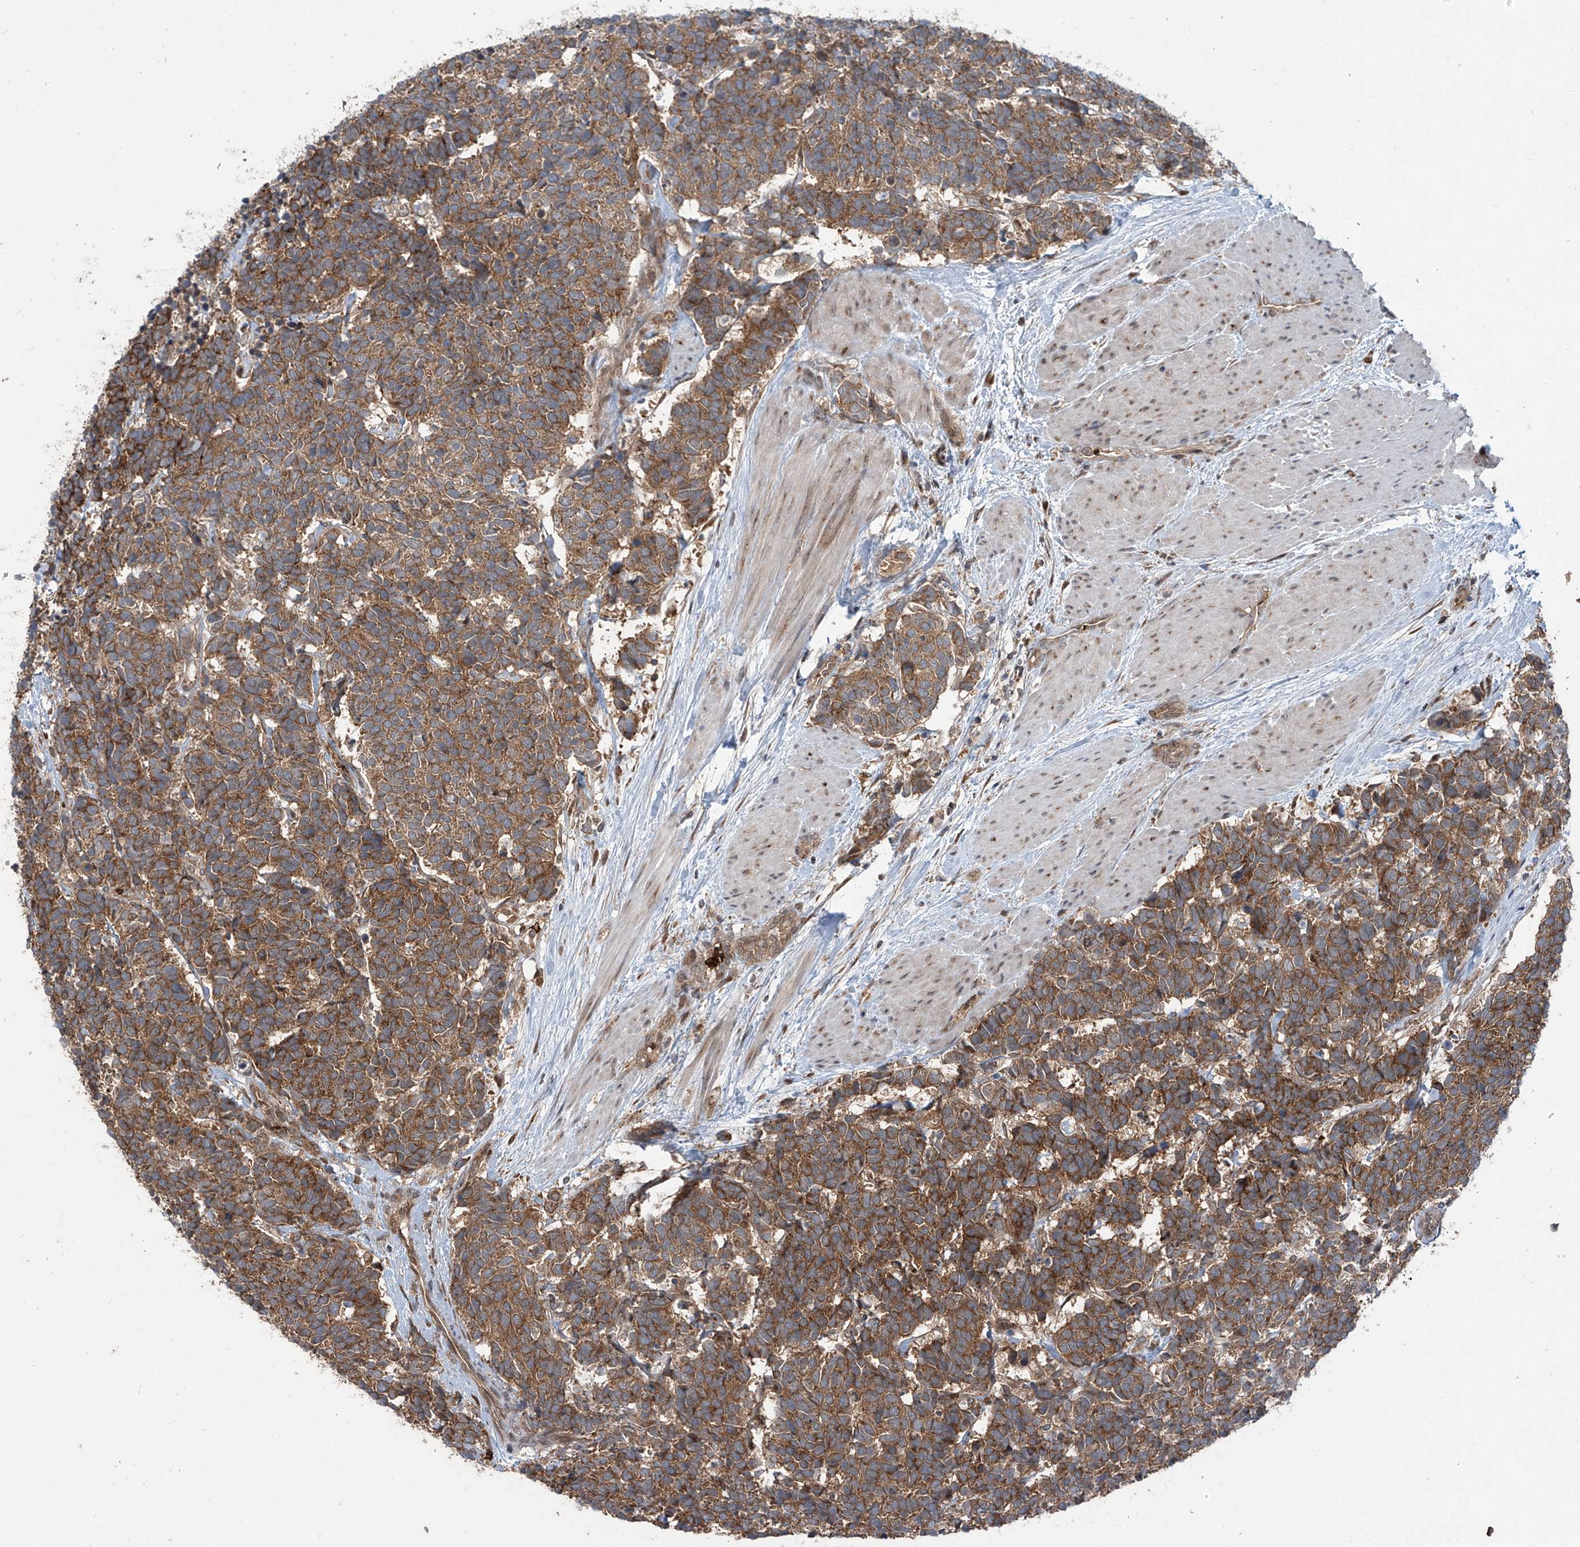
{"staining": {"intensity": "moderate", "quantity": ">75%", "location": "cytoplasmic/membranous"}, "tissue": "carcinoid", "cell_type": "Tumor cells", "image_type": "cancer", "snomed": [{"axis": "morphology", "description": "Carcinoma, NOS"}, {"axis": "morphology", "description": "Carcinoid, malignant, NOS"}, {"axis": "topography", "description": "Urinary bladder"}], "caption": "Protein staining shows moderate cytoplasmic/membranous expression in approximately >75% of tumor cells in carcinoma.", "gene": "ZDHHC9", "patient": {"sex": "male", "age": 57}}